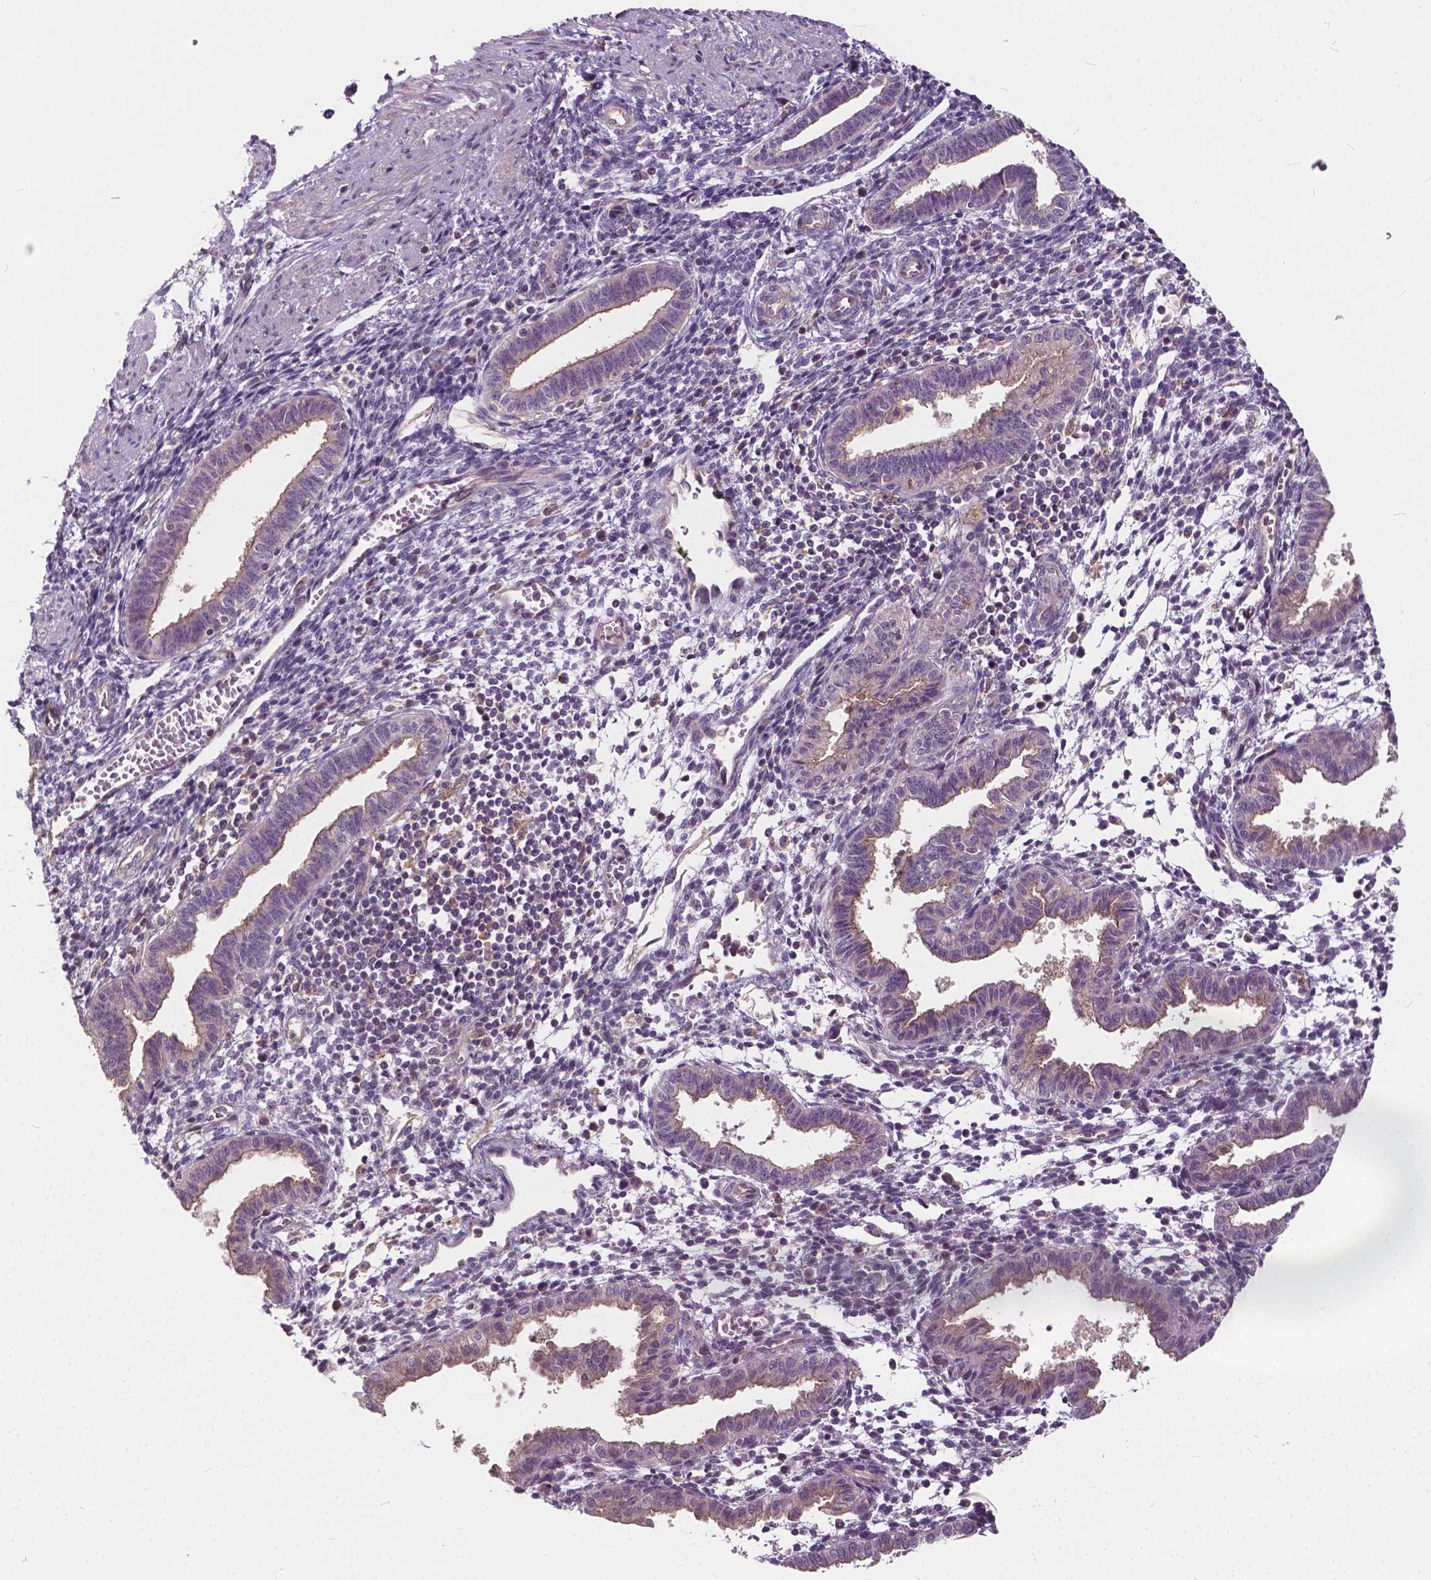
{"staining": {"intensity": "negative", "quantity": "none", "location": "none"}, "tissue": "endometrium", "cell_type": "Cells in endometrial stroma", "image_type": "normal", "snomed": [{"axis": "morphology", "description": "Normal tissue, NOS"}, {"axis": "topography", "description": "Endometrium"}], "caption": "DAB (3,3'-diaminobenzidine) immunohistochemical staining of benign endometrium displays no significant staining in cells in endometrial stroma.", "gene": "INPP5E", "patient": {"sex": "female", "age": 37}}